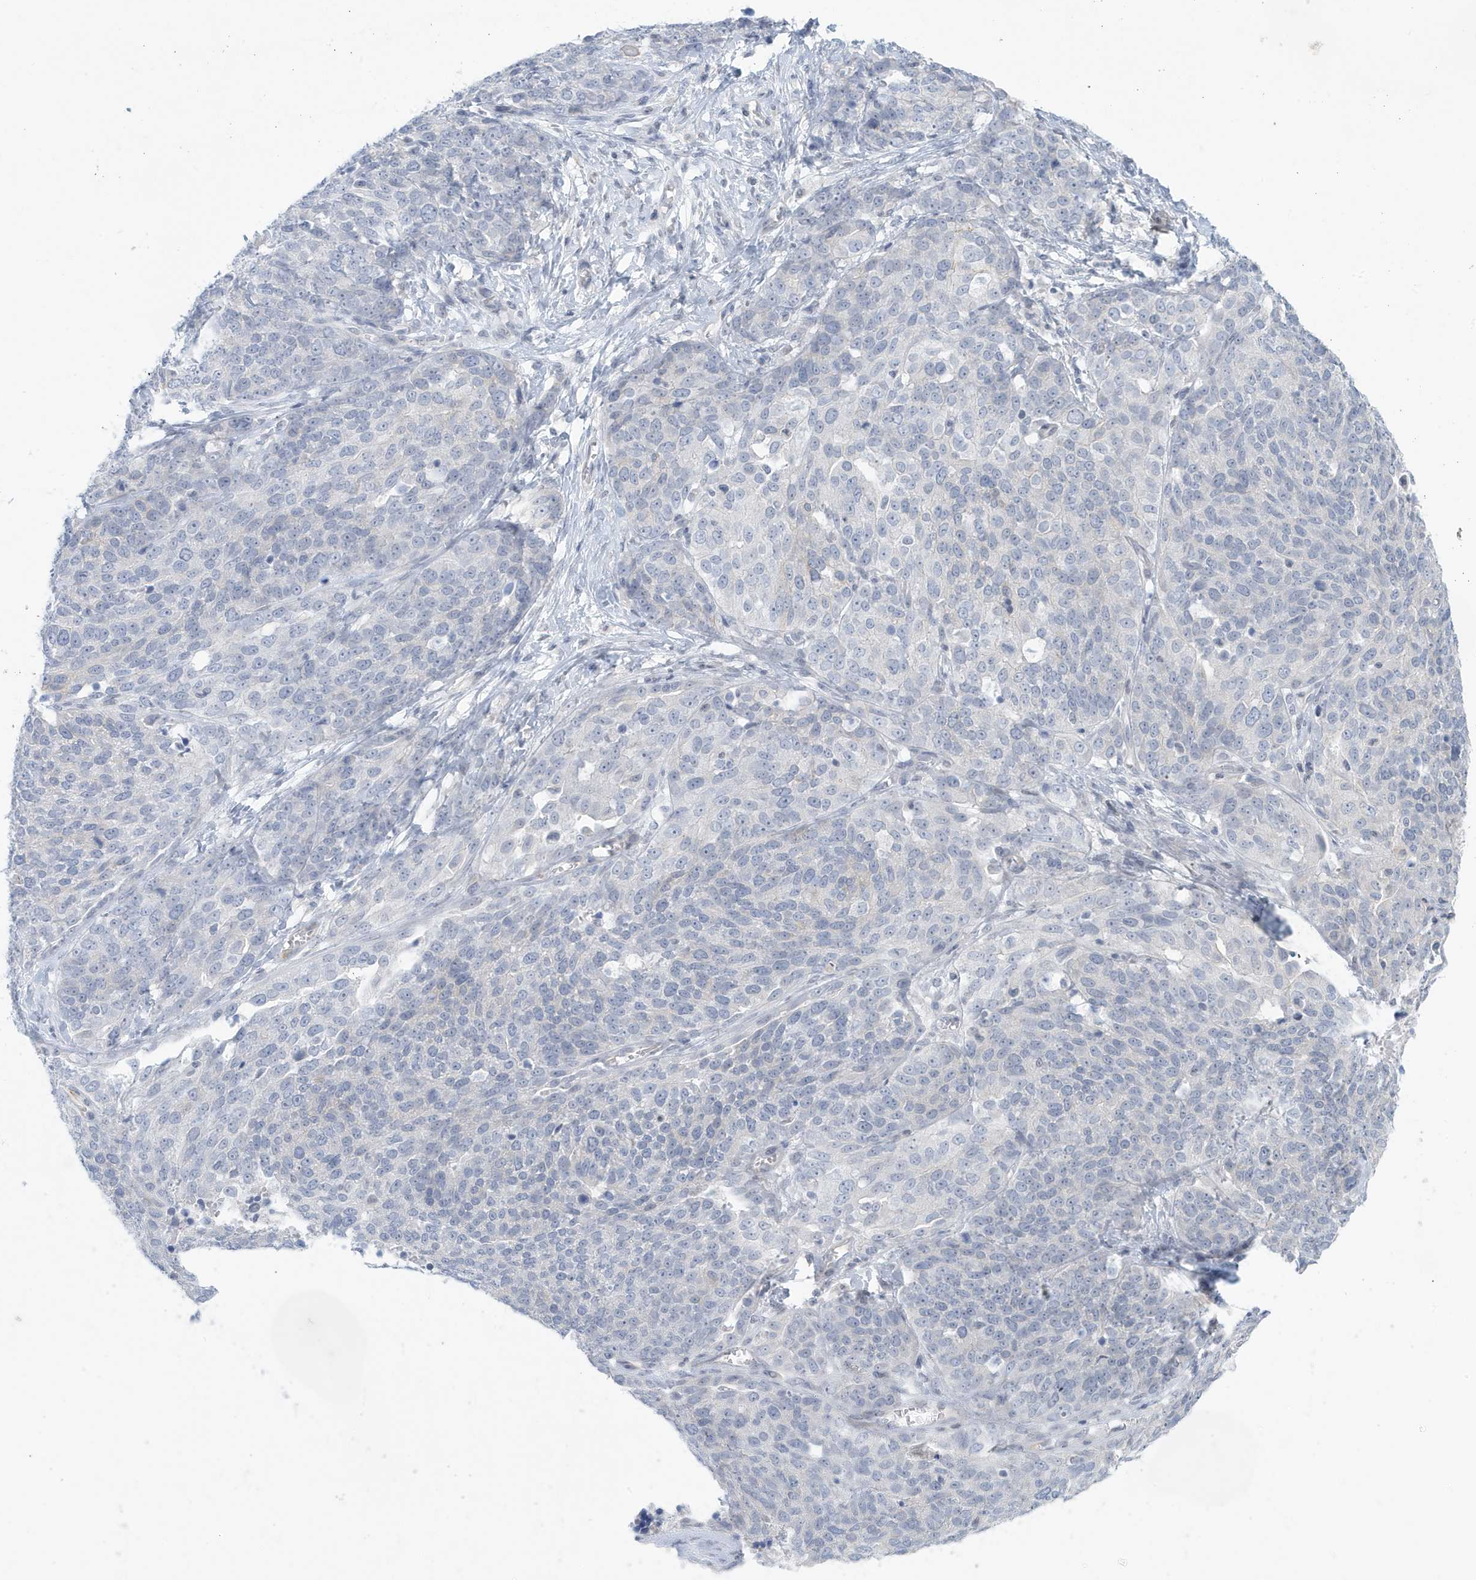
{"staining": {"intensity": "negative", "quantity": "none", "location": "none"}, "tissue": "ovarian cancer", "cell_type": "Tumor cells", "image_type": "cancer", "snomed": [{"axis": "morphology", "description": "Cystadenocarcinoma, serous, NOS"}, {"axis": "topography", "description": "Ovary"}], "caption": "Ovarian cancer was stained to show a protein in brown. There is no significant positivity in tumor cells.", "gene": "PERM1", "patient": {"sex": "female", "age": 44}}